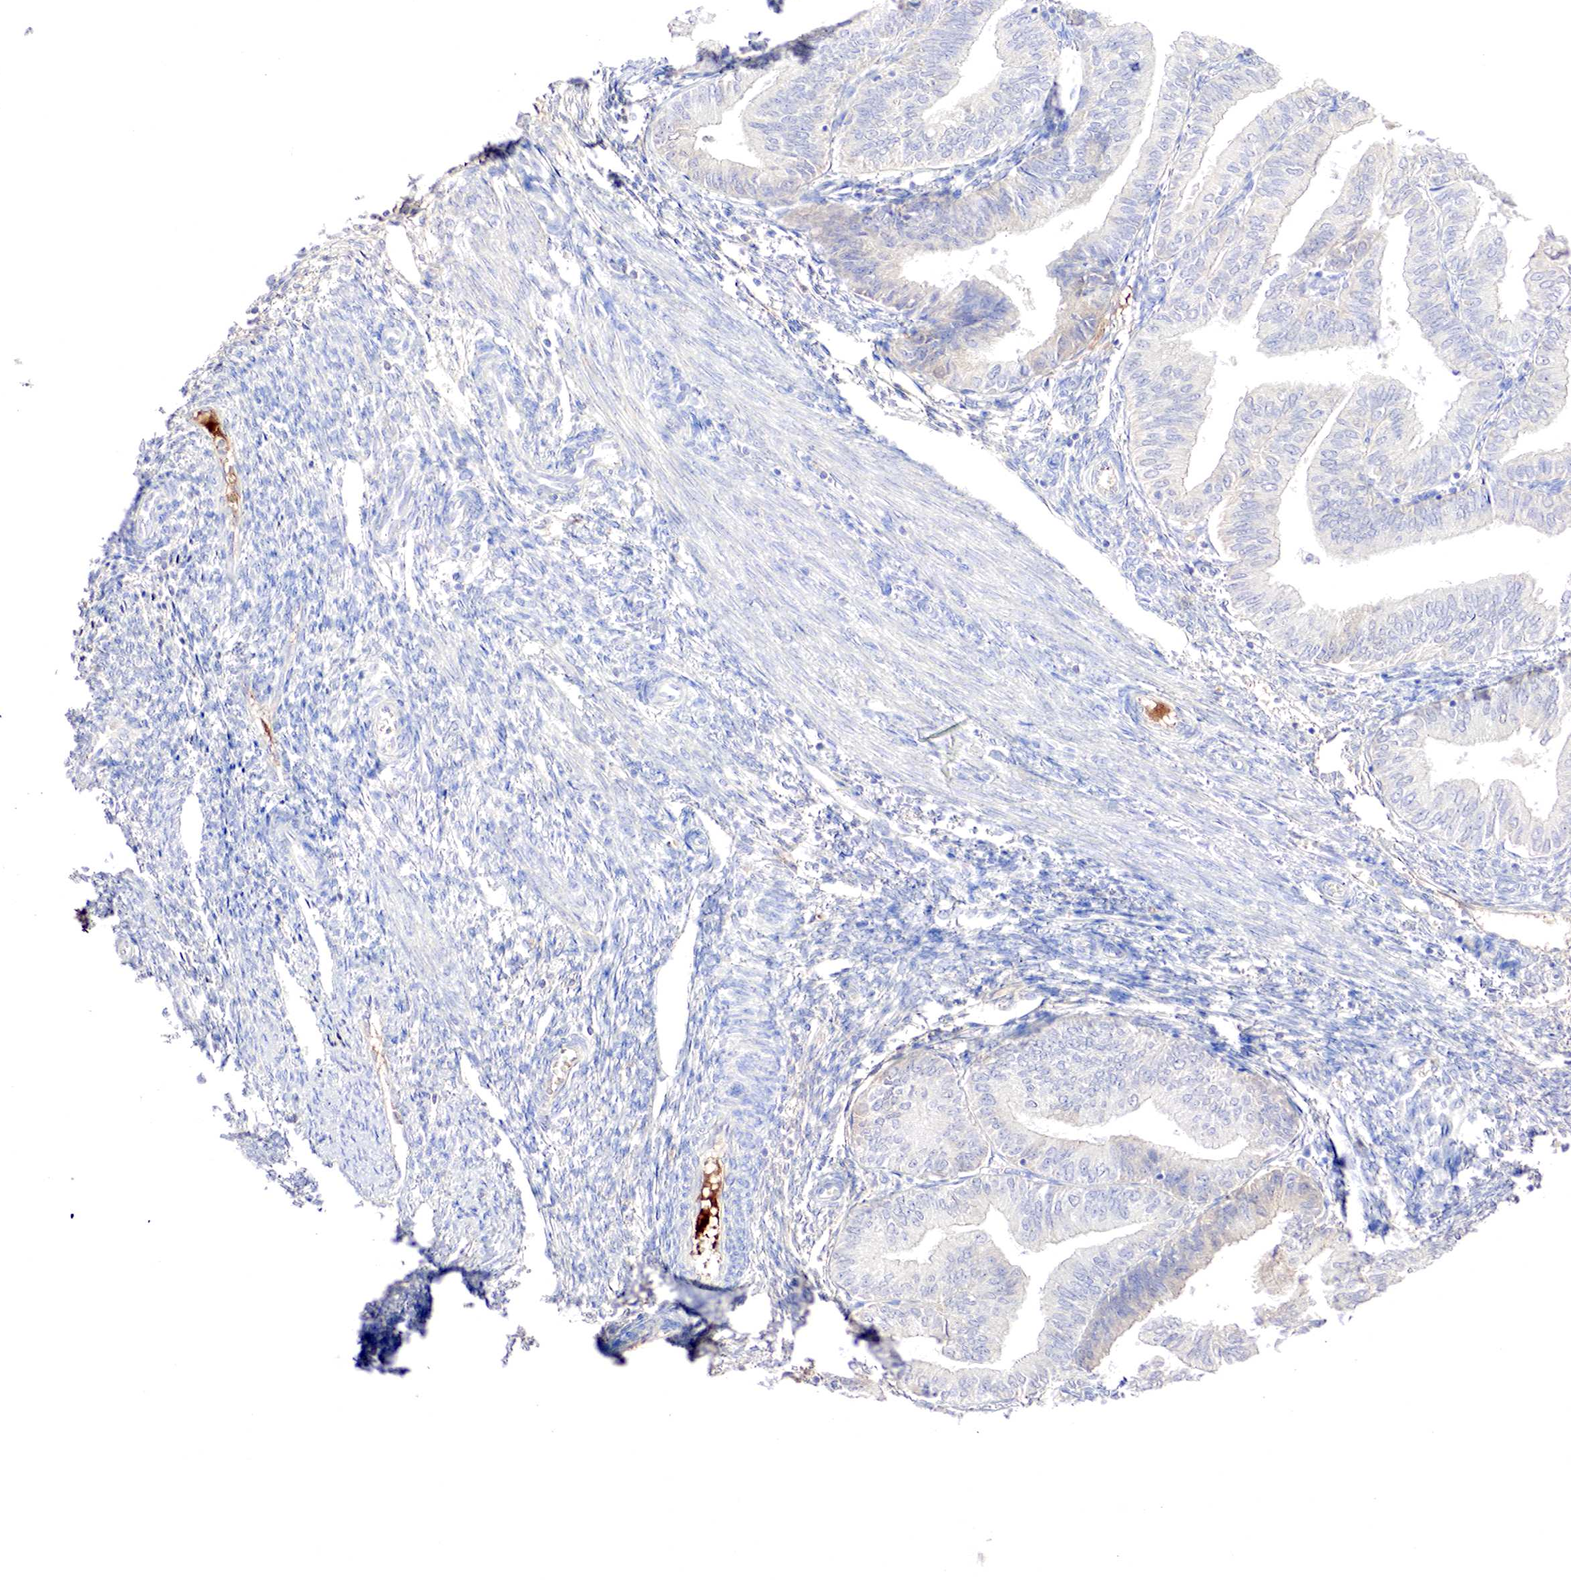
{"staining": {"intensity": "weak", "quantity": "<25%", "location": "cytoplasmic/membranous"}, "tissue": "endometrial cancer", "cell_type": "Tumor cells", "image_type": "cancer", "snomed": [{"axis": "morphology", "description": "Adenocarcinoma, NOS"}, {"axis": "topography", "description": "Endometrium"}], "caption": "DAB immunohistochemical staining of endometrial adenocarcinoma demonstrates no significant expression in tumor cells.", "gene": "GATA1", "patient": {"sex": "female", "age": 51}}